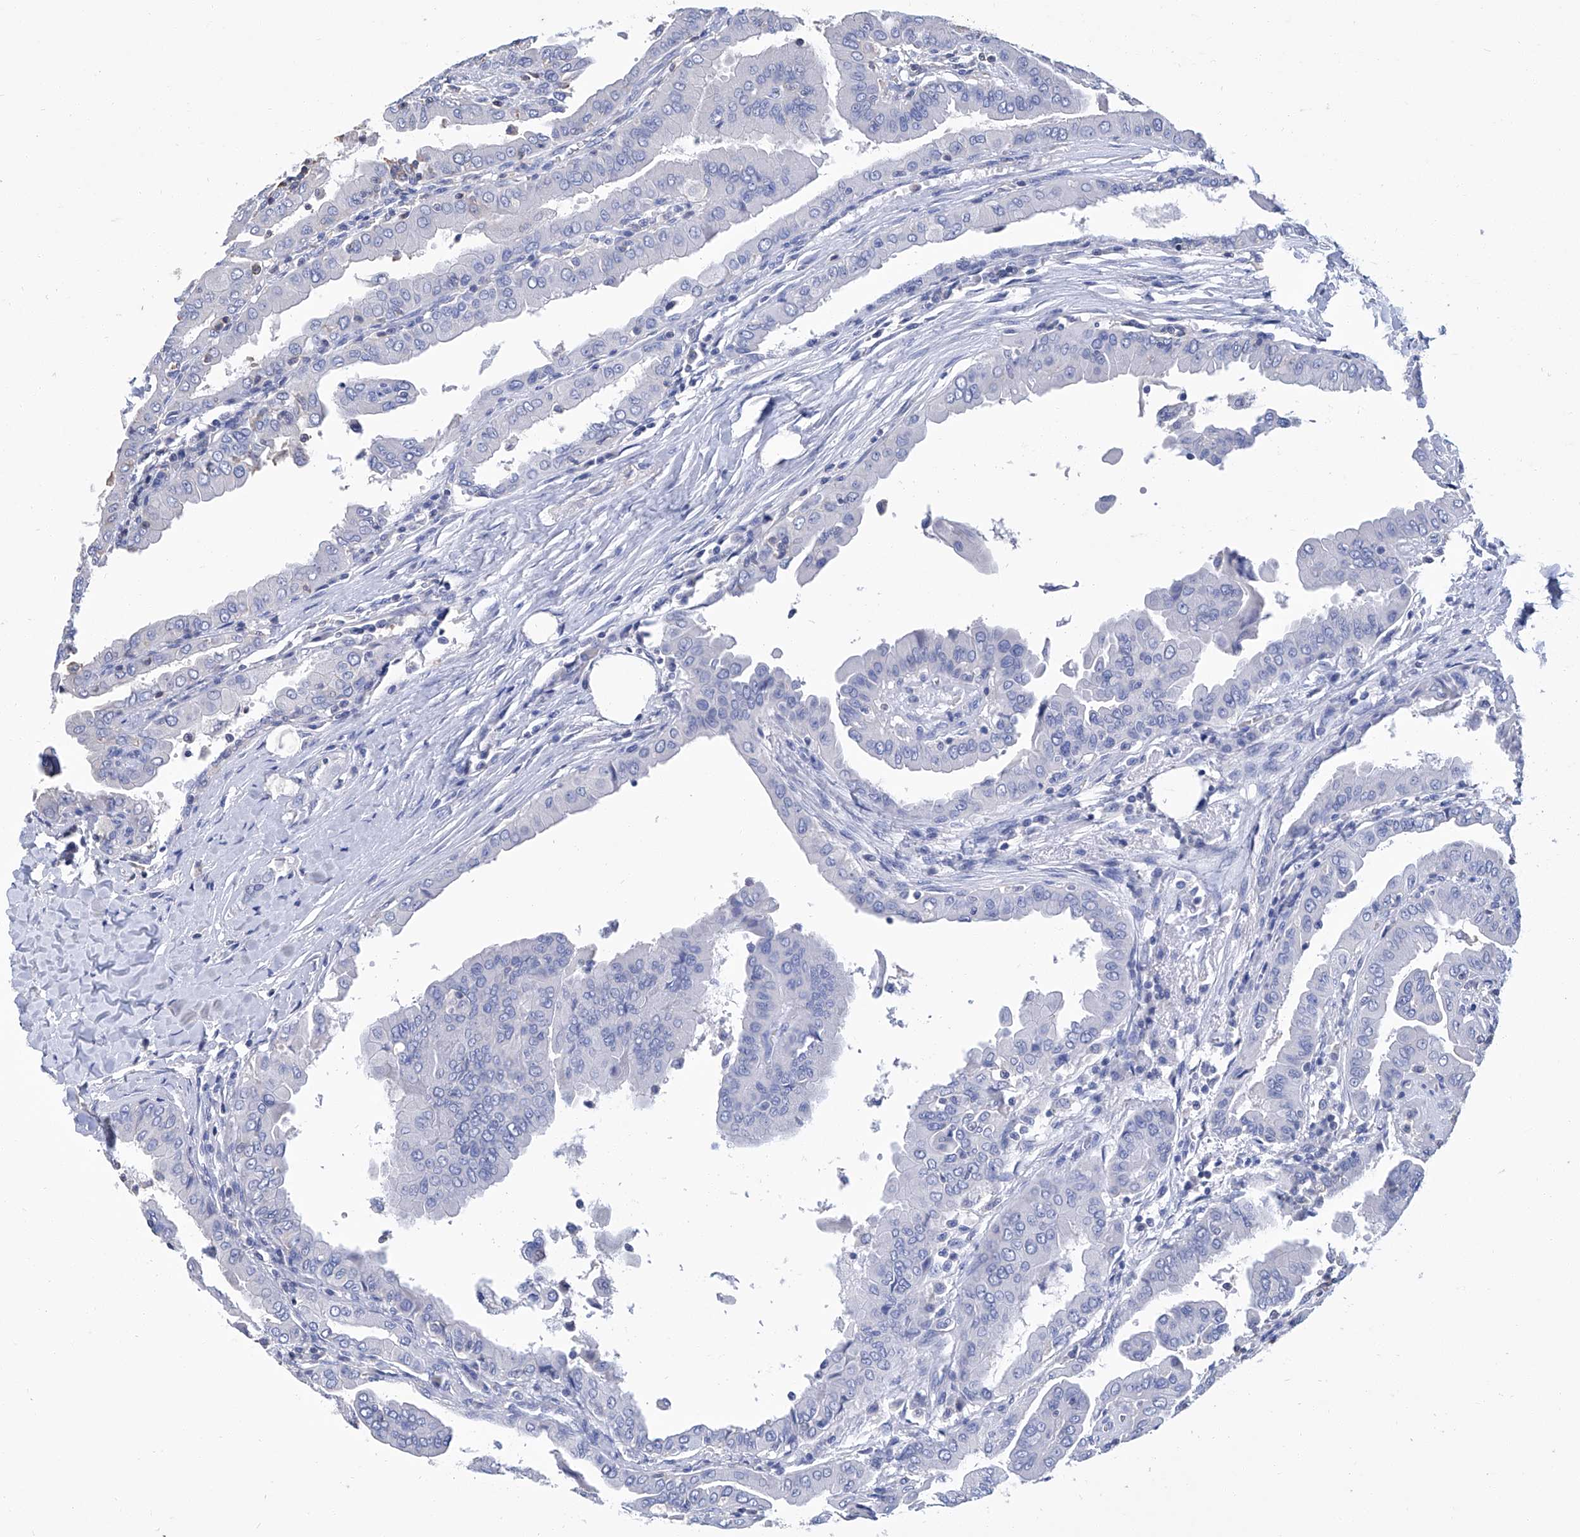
{"staining": {"intensity": "negative", "quantity": "none", "location": "none"}, "tissue": "thyroid cancer", "cell_type": "Tumor cells", "image_type": "cancer", "snomed": [{"axis": "morphology", "description": "Papillary adenocarcinoma, NOS"}, {"axis": "topography", "description": "Thyroid gland"}], "caption": "Tumor cells are negative for protein expression in human thyroid cancer (papillary adenocarcinoma). (DAB IHC with hematoxylin counter stain).", "gene": "GPT", "patient": {"sex": "male", "age": 33}}